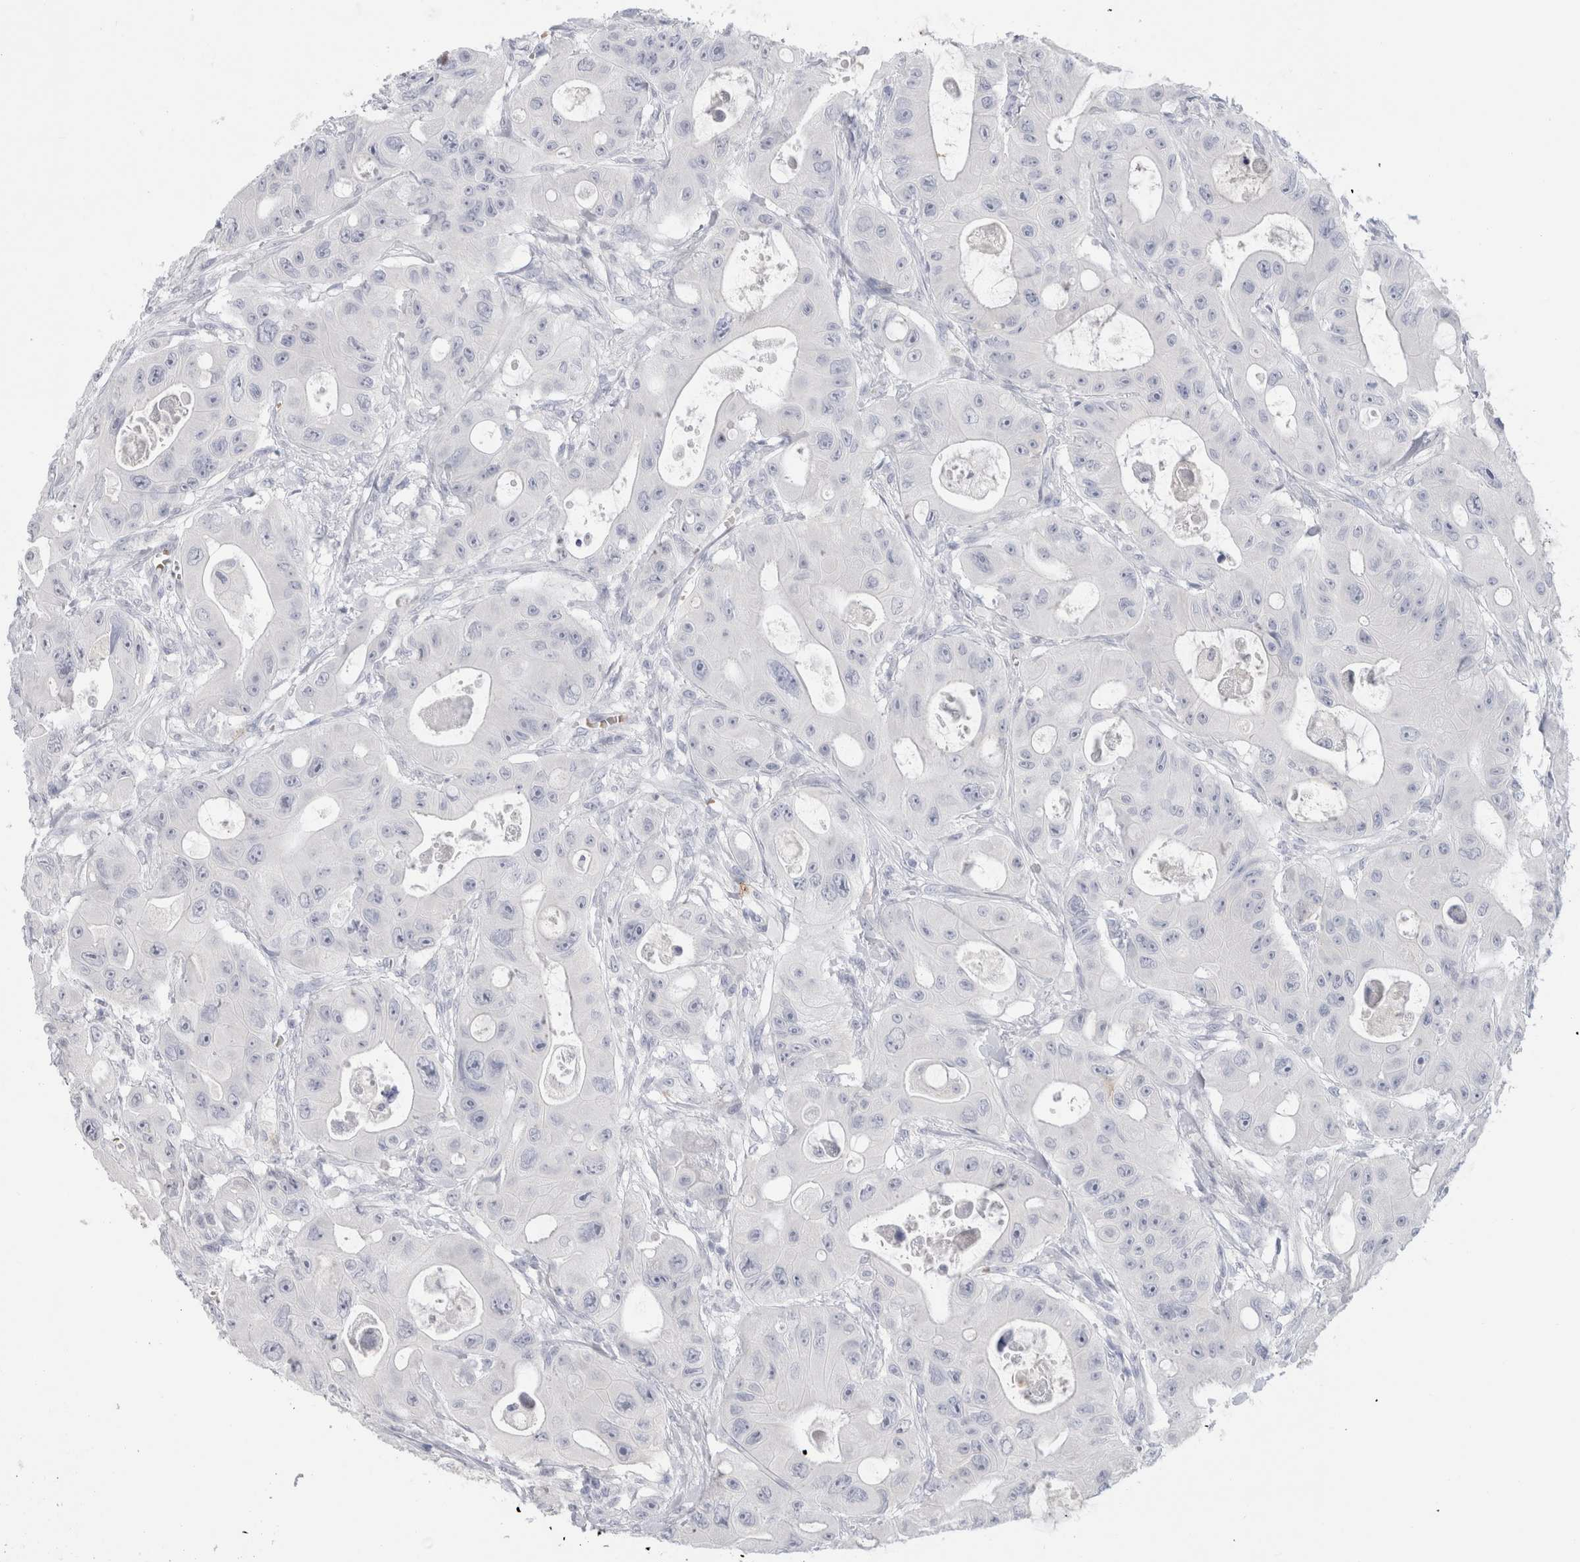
{"staining": {"intensity": "negative", "quantity": "none", "location": "none"}, "tissue": "colorectal cancer", "cell_type": "Tumor cells", "image_type": "cancer", "snomed": [{"axis": "morphology", "description": "Adenocarcinoma, NOS"}, {"axis": "topography", "description": "Colon"}], "caption": "Tumor cells are negative for protein expression in human adenocarcinoma (colorectal). The staining is performed using DAB brown chromogen with nuclei counter-stained in using hematoxylin.", "gene": "CD38", "patient": {"sex": "female", "age": 46}}